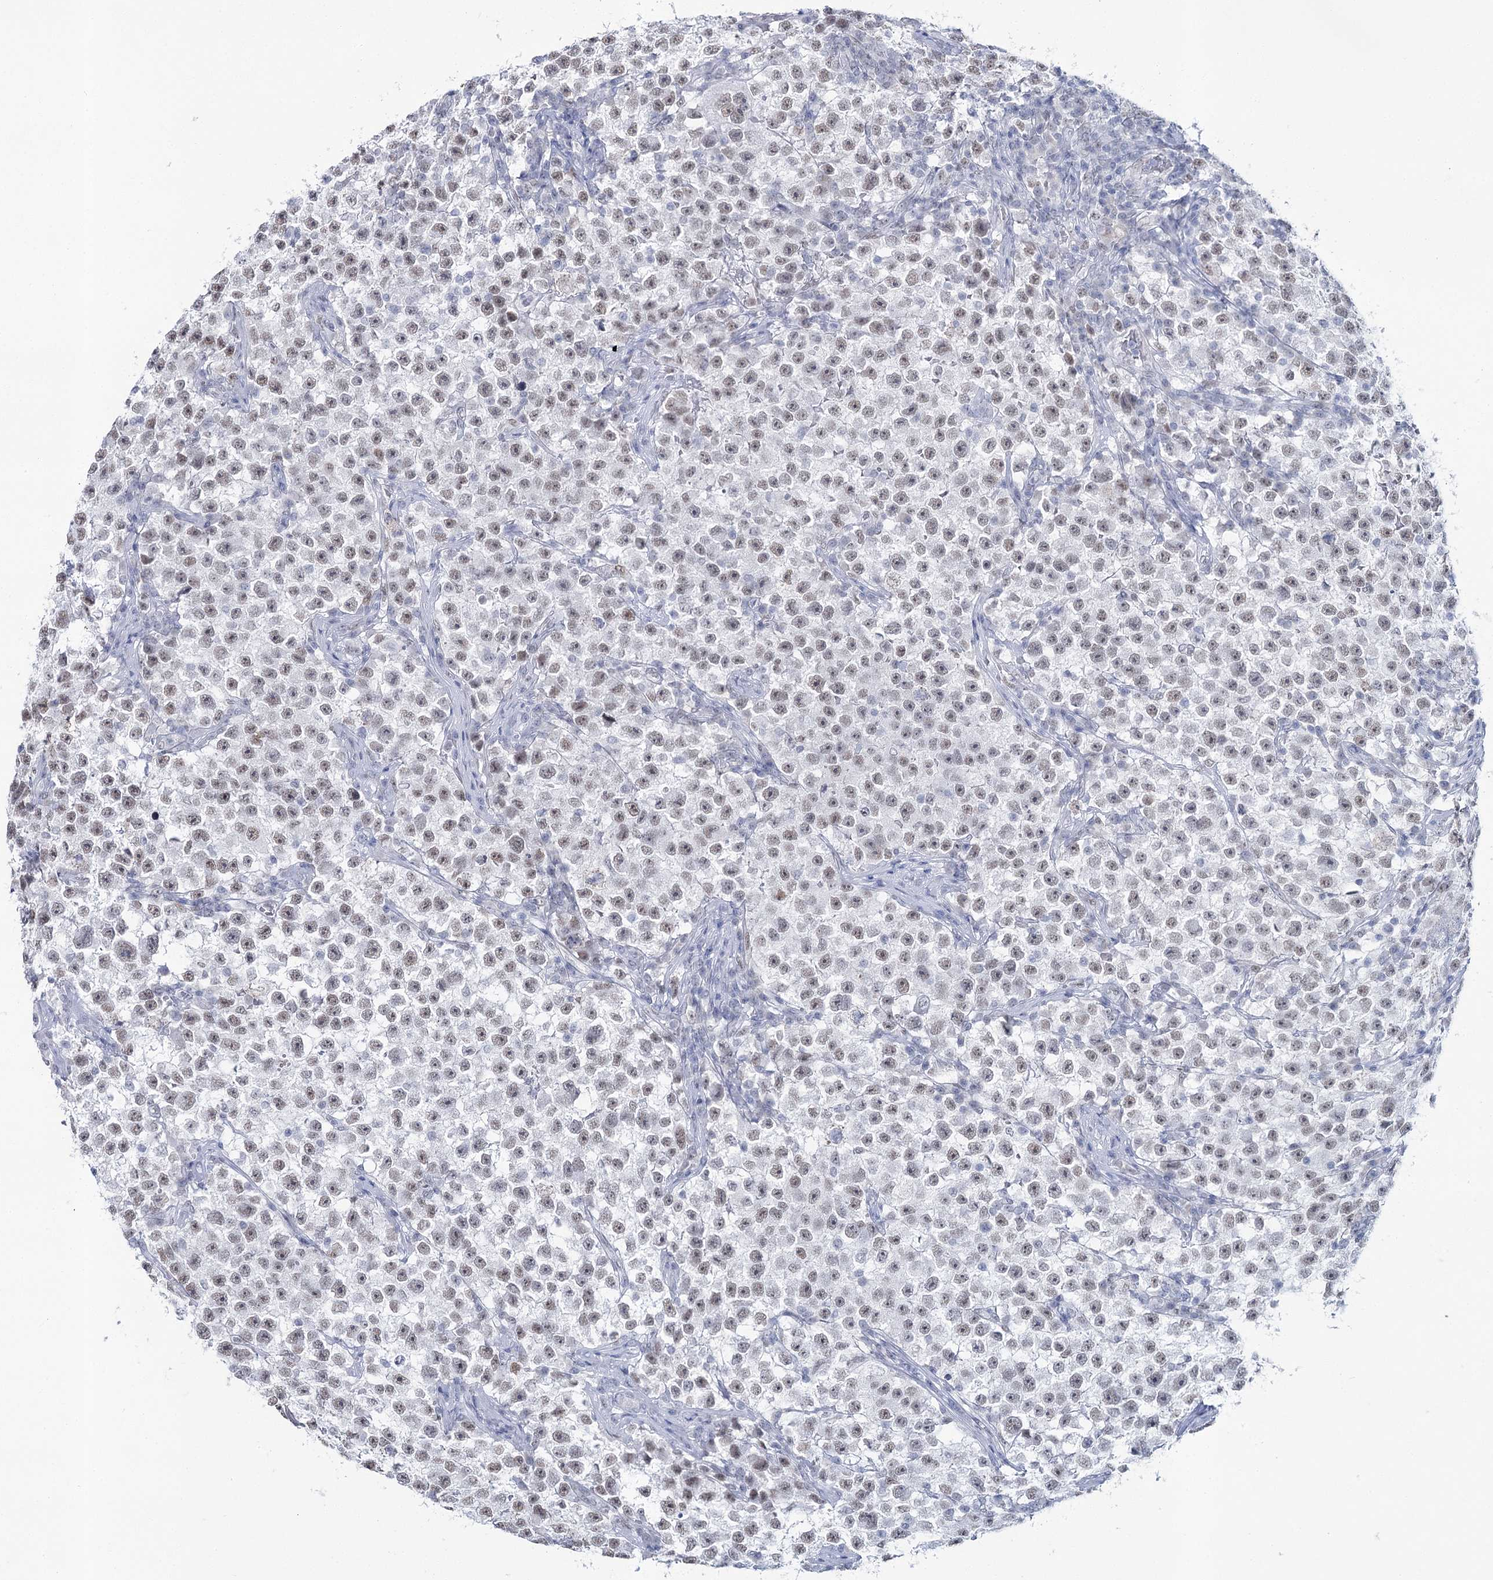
{"staining": {"intensity": "moderate", "quantity": ">75%", "location": "nuclear"}, "tissue": "testis cancer", "cell_type": "Tumor cells", "image_type": "cancer", "snomed": [{"axis": "morphology", "description": "Seminoma, NOS"}, {"axis": "topography", "description": "Testis"}], "caption": "Immunohistochemical staining of testis cancer (seminoma) reveals medium levels of moderate nuclear staining in approximately >75% of tumor cells.", "gene": "ZC3H8", "patient": {"sex": "male", "age": 22}}